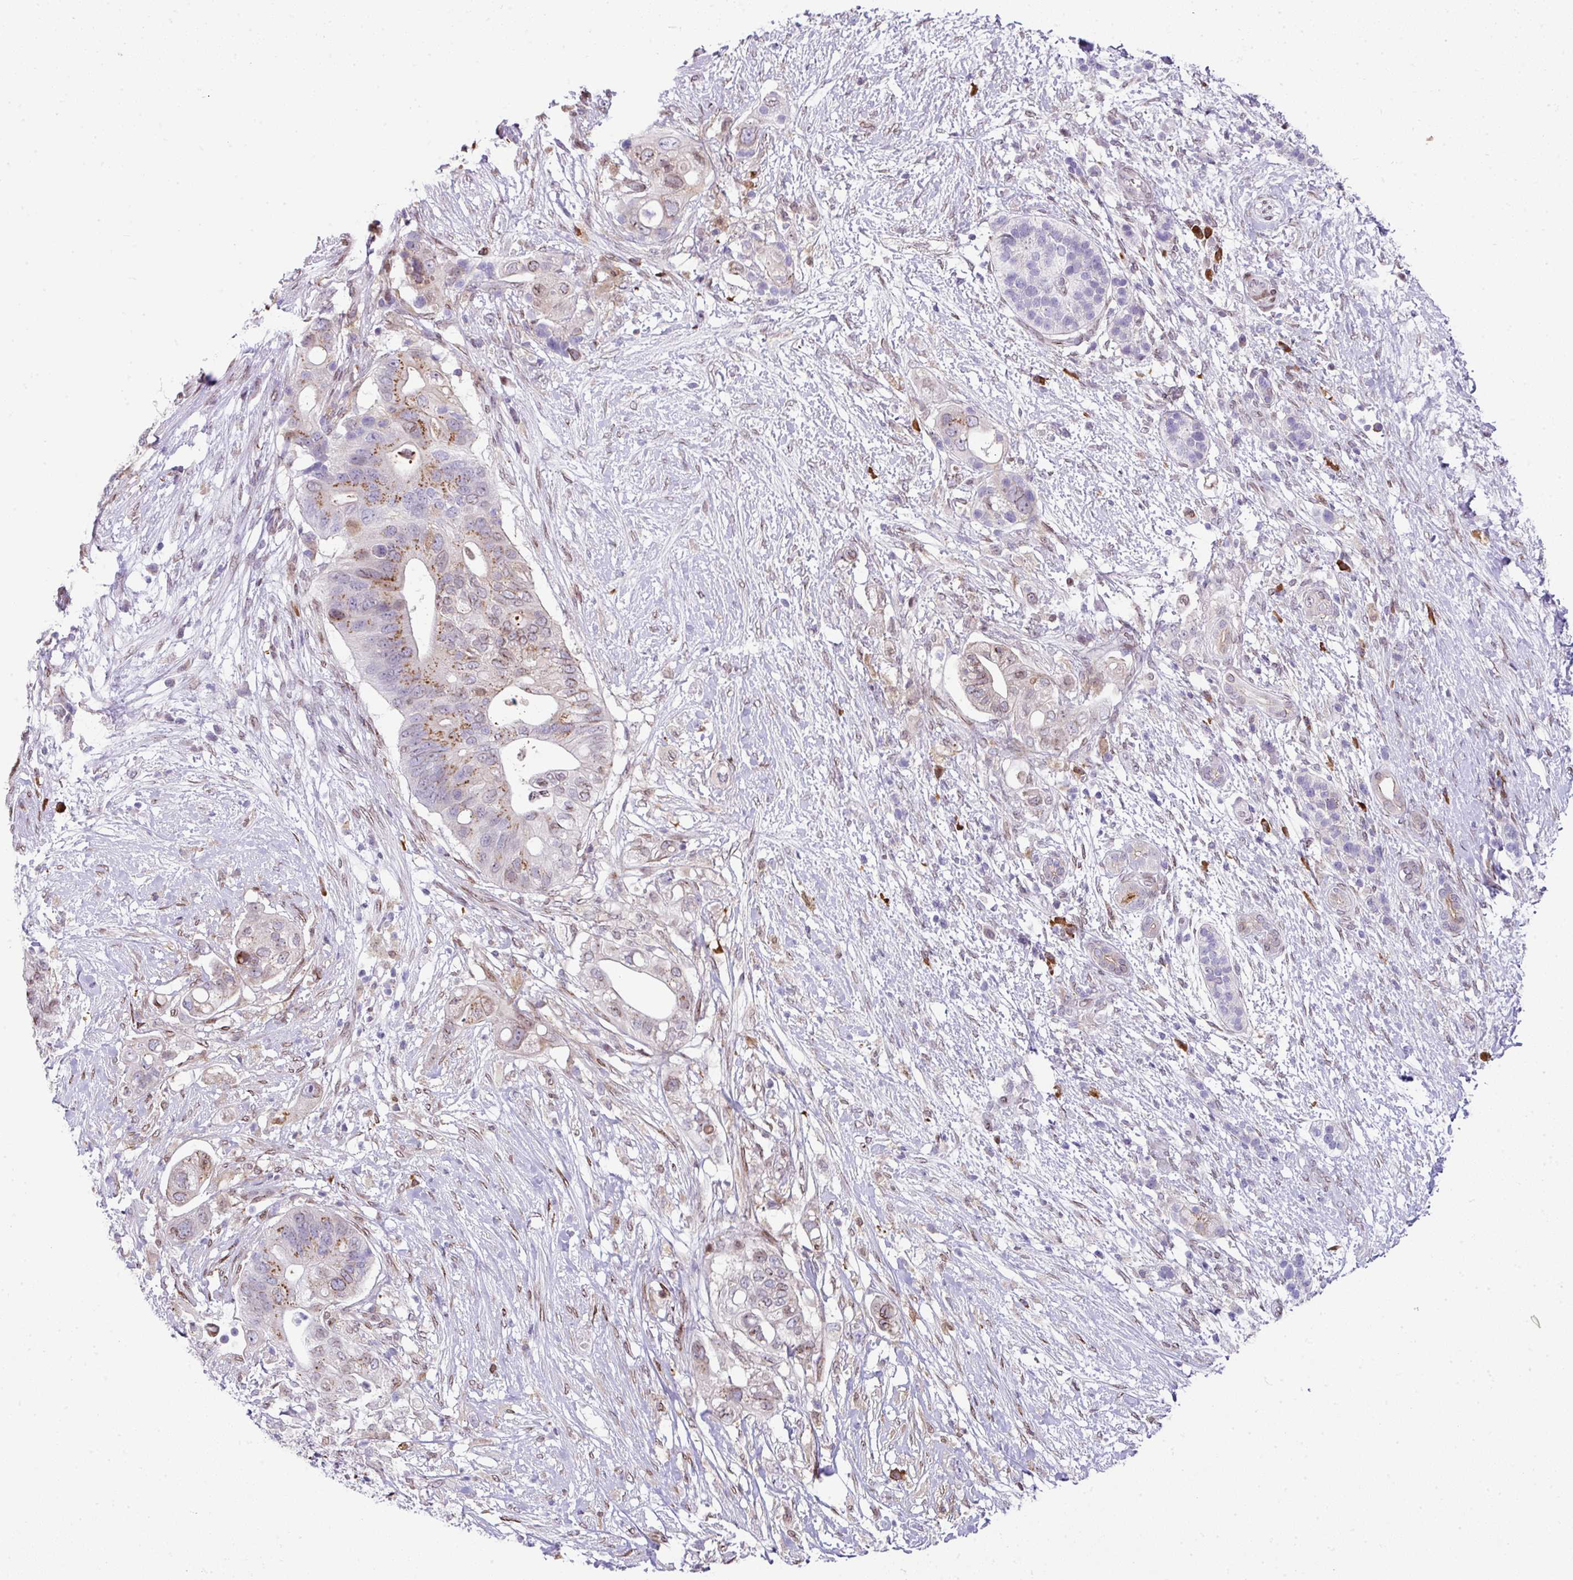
{"staining": {"intensity": "moderate", "quantity": "25%-75%", "location": "cytoplasmic/membranous"}, "tissue": "pancreatic cancer", "cell_type": "Tumor cells", "image_type": "cancer", "snomed": [{"axis": "morphology", "description": "Adenocarcinoma, NOS"}, {"axis": "topography", "description": "Pancreas"}], "caption": "Protein expression analysis of human pancreatic cancer reveals moderate cytoplasmic/membranous positivity in approximately 25%-75% of tumor cells.", "gene": "PLK1", "patient": {"sex": "female", "age": 72}}